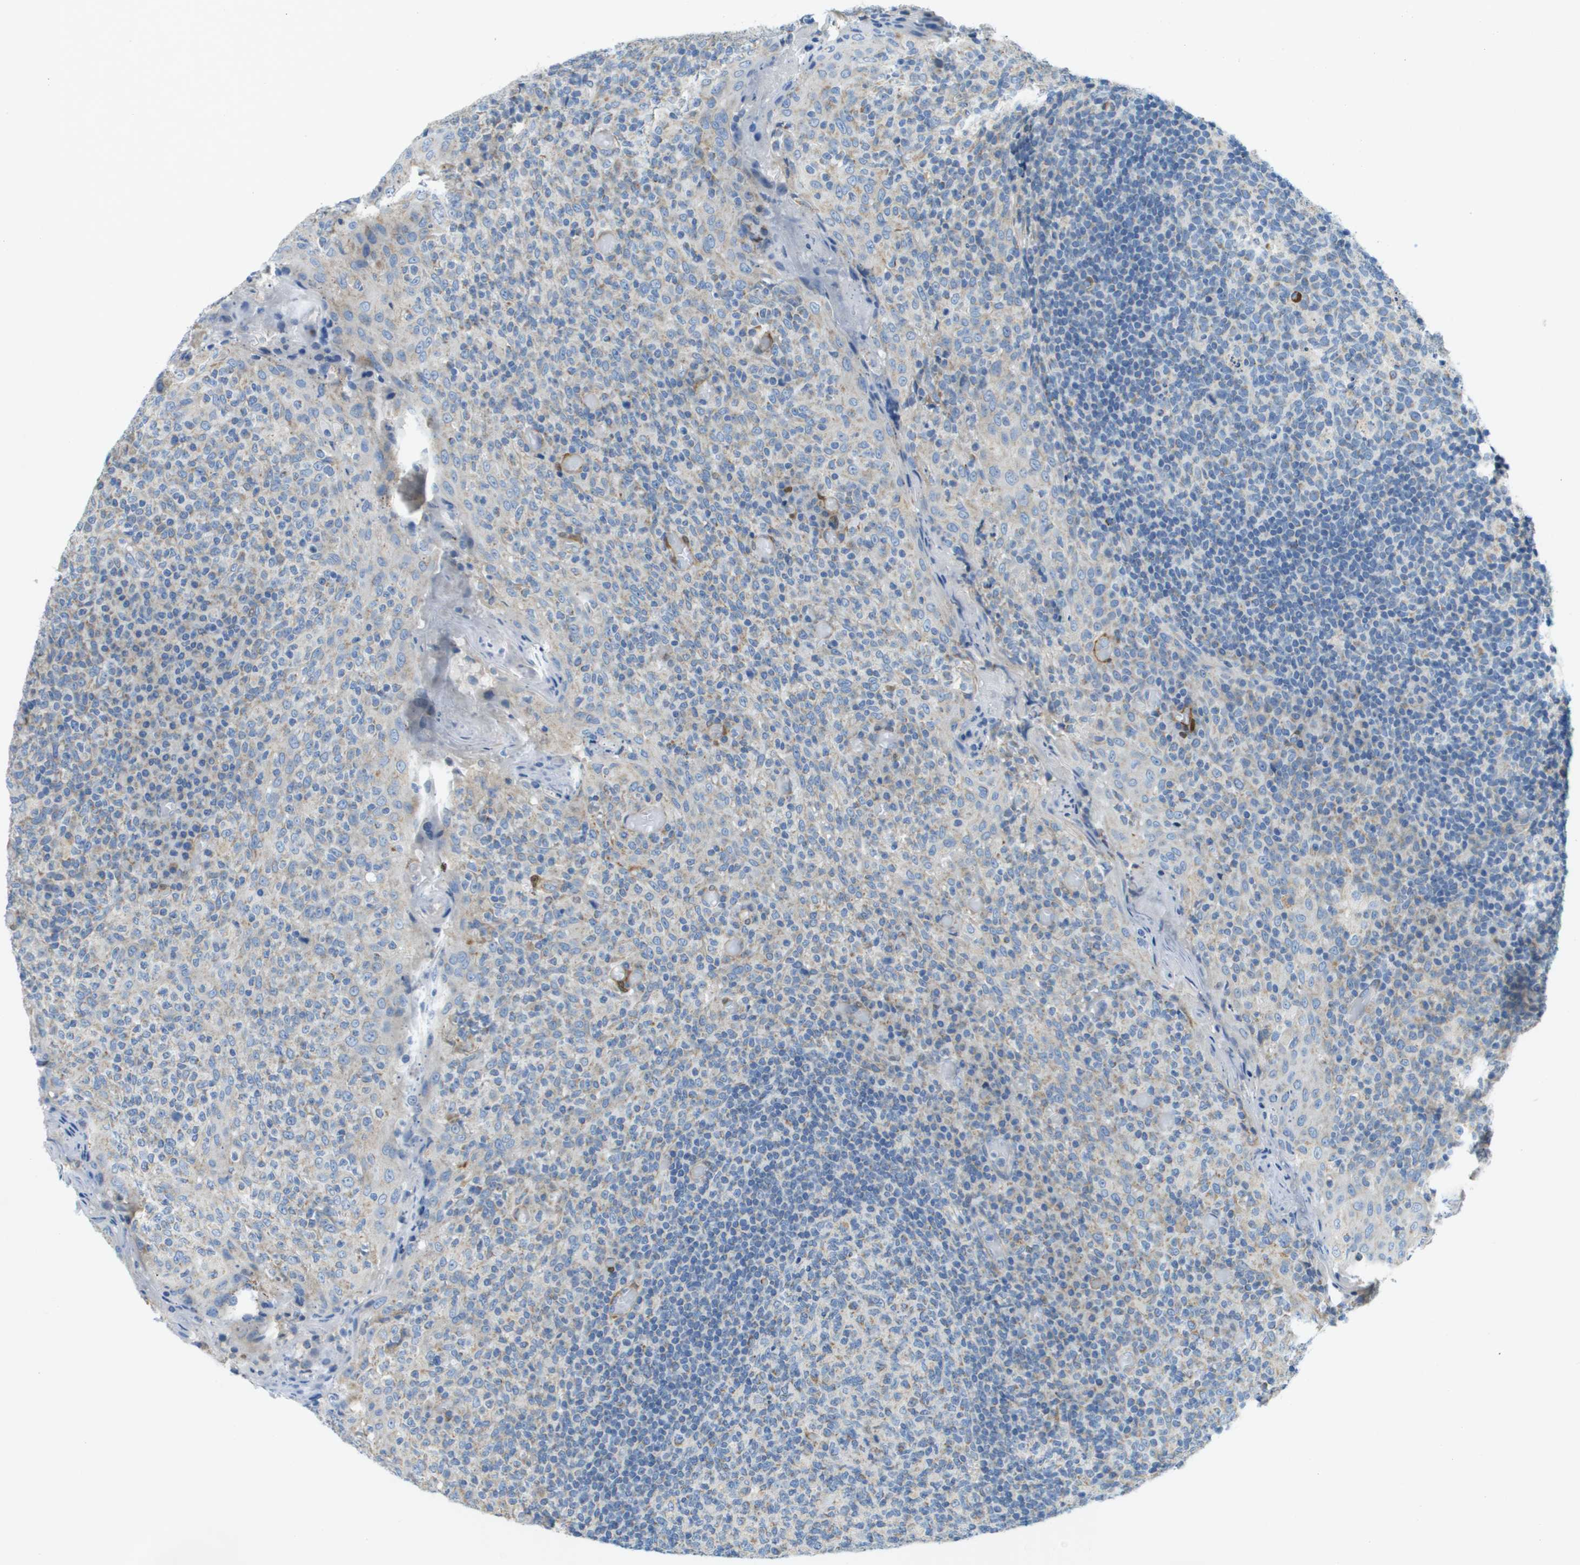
{"staining": {"intensity": "weak", "quantity": "<25%", "location": "cytoplasmic/membranous"}, "tissue": "tonsil", "cell_type": "Germinal center cells", "image_type": "normal", "snomed": [{"axis": "morphology", "description": "Normal tissue, NOS"}, {"axis": "topography", "description": "Tonsil"}], "caption": "IHC micrograph of unremarkable tonsil stained for a protein (brown), which shows no expression in germinal center cells. (Stains: DAB IHC with hematoxylin counter stain, Microscopy: brightfield microscopy at high magnification).", "gene": "CYGB", "patient": {"sex": "female", "age": 19}}